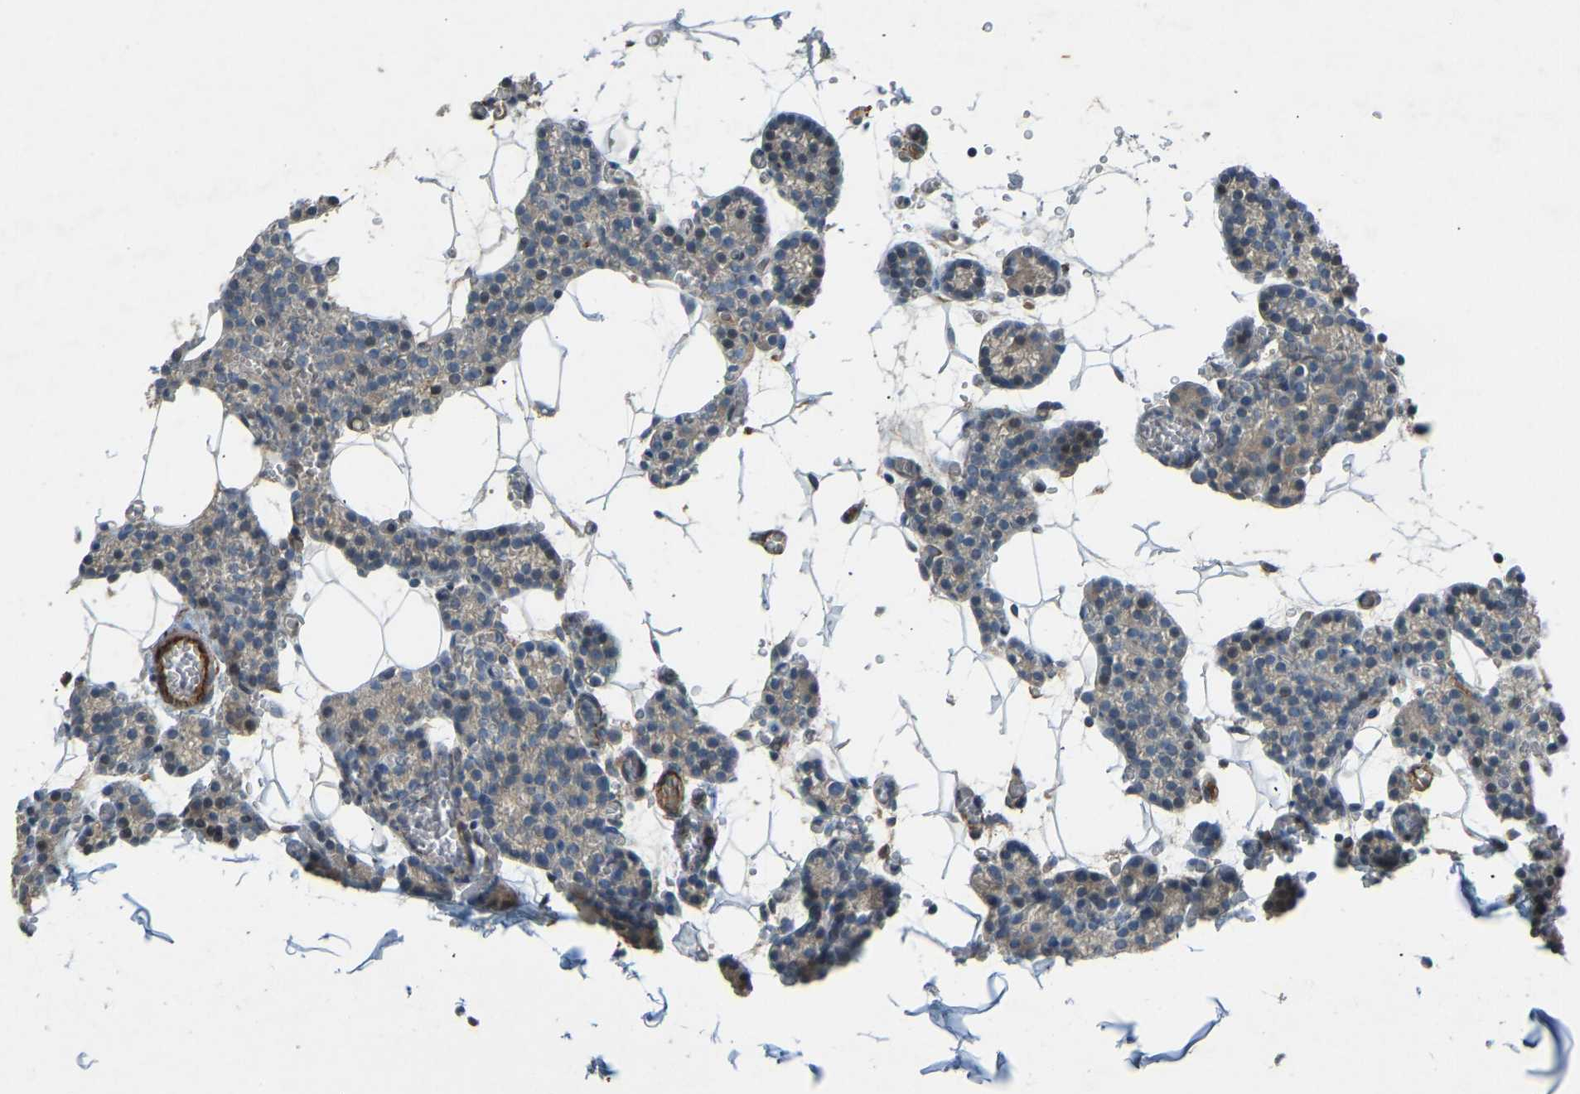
{"staining": {"intensity": "weak", "quantity": ">75%", "location": "cytoplasmic/membranous"}, "tissue": "parathyroid gland", "cell_type": "Glandular cells", "image_type": "normal", "snomed": [{"axis": "morphology", "description": "Normal tissue, NOS"}, {"axis": "morphology", "description": "Adenoma, NOS"}, {"axis": "topography", "description": "Parathyroid gland"}], "caption": "Parathyroid gland stained for a protein shows weak cytoplasmic/membranous positivity in glandular cells. The staining was performed using DAB, with brown indicating positive protein expression. Nuclei are stained blue with hematoxylin.", "gene": "FBLN2", "patient": {"sex": "female", "age": 58}}